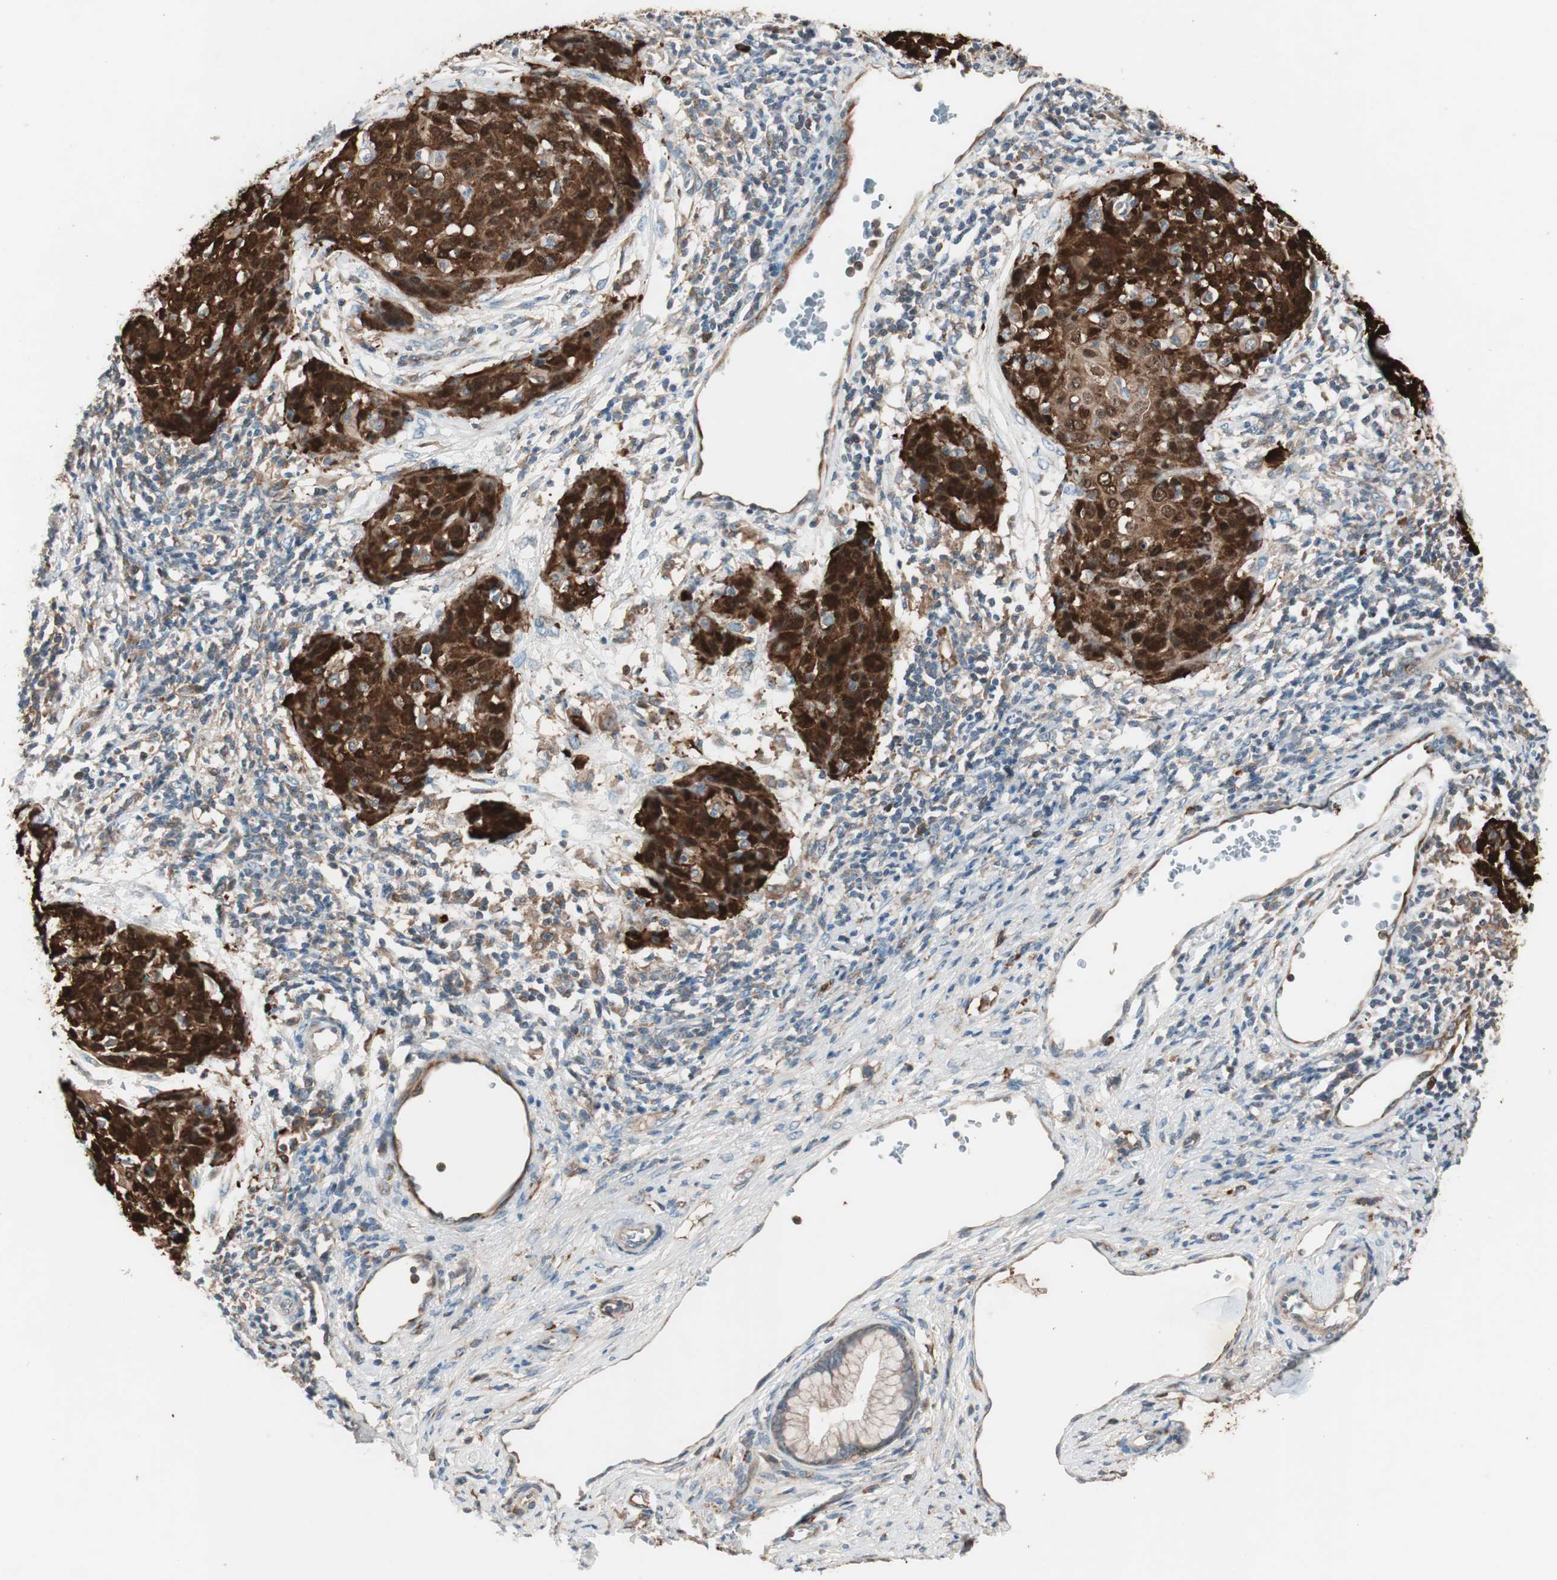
{"staining": {"intensity": "strong", "quantity": ">75%", "location": "cytoplasmic/membranous,nuclear"}, "tissue": "cervical cancer", "cell_type": "Tumor cells", "image_type": "cancer", "snomed": [{"axis": "morphology", "description": "Squamous cell carcinoma, NOS"}, {"axis": "topography", "description": "Cervix"}], "caption": "A brown stain highlights strong cytoplasmic/membranous and nuclear staining of a protein in human cervical cancer tumor cells. Ihc stains the protein in brown and the nuclei are stained blue.", "gene": "STAB1", "patient": {"sex": "female", "age": 38}}